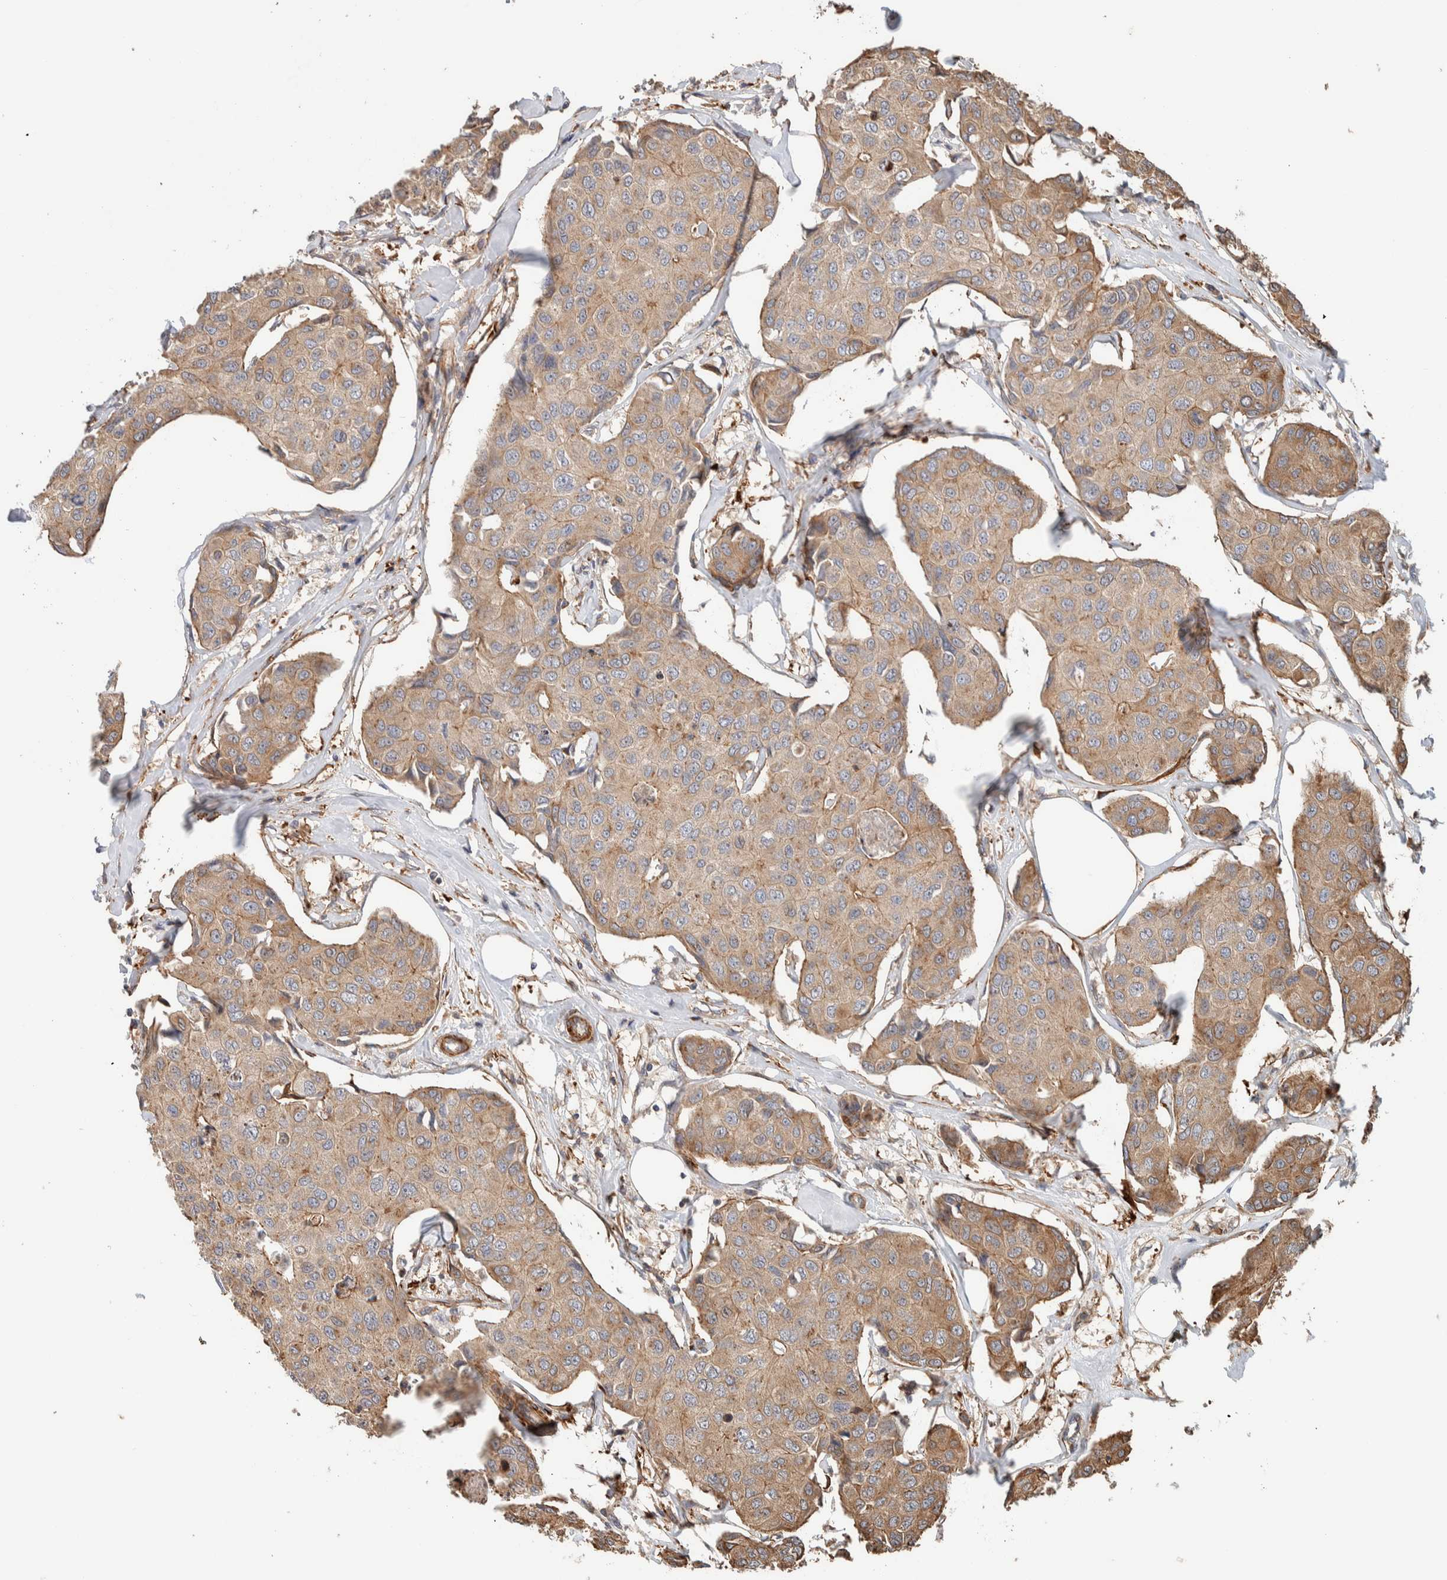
{"staining": {"intensity": "moderate", "quantity": "25%-75%", "location": "cytoplasmic/membranous"}, "tissue": "breast cancer", "cell_type": "Tumor cells", "image_type": "cancer", "snomed": [{"axis": "morphology", "description": "Duct carcinoma"}, {"axis": "topography", "description": "Breast"}], "caption": "Protein staining shows moderate cytoplasmic/membranous staining in approximately 25%-75% of tumor cells in invasive ductal carcinoma (breast).", "gene": "SYNRG", "patient": {"sex": "female", "age": 80}}